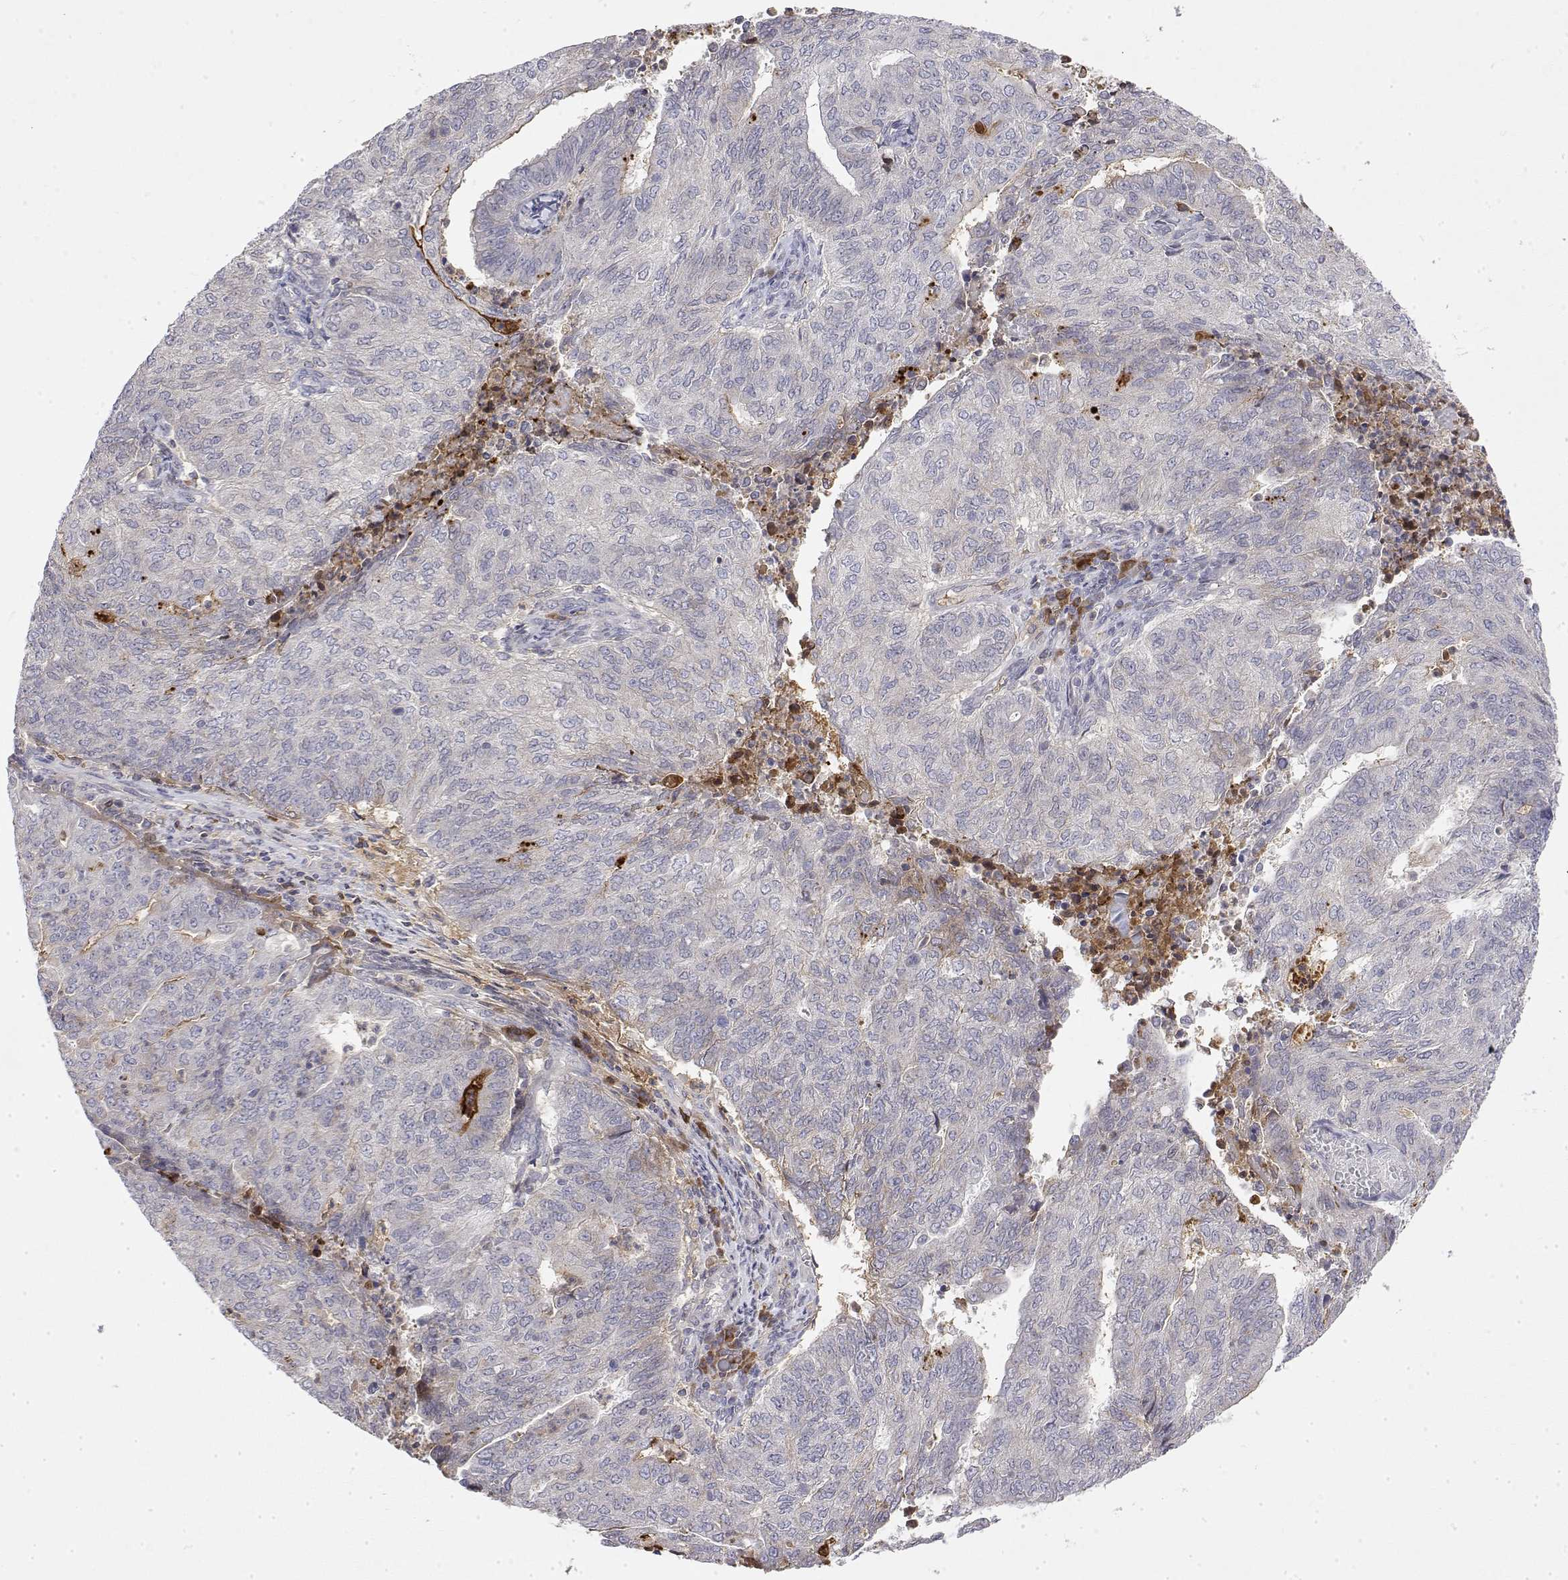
{"staining": {"intensity": "negative", "quantity": "none", "location": "none"}, "tissue": "endometrial cancer", "cell_type": "Tumor cells", "image_type": "cancer", "snomed": [{"axis": "morphology", "description": "Adenocarcinoma, NOS"}, {"axis": "topography", "description": "Endometrium"}], "caption": "High power microscopy image of an immunohistochemistry histopathology image of endometrial adenocarcinoma, revealing no significant expression in tumor cells.", "gene": "IGFBP4", "patient": {"sex": "female", "age": 82}}